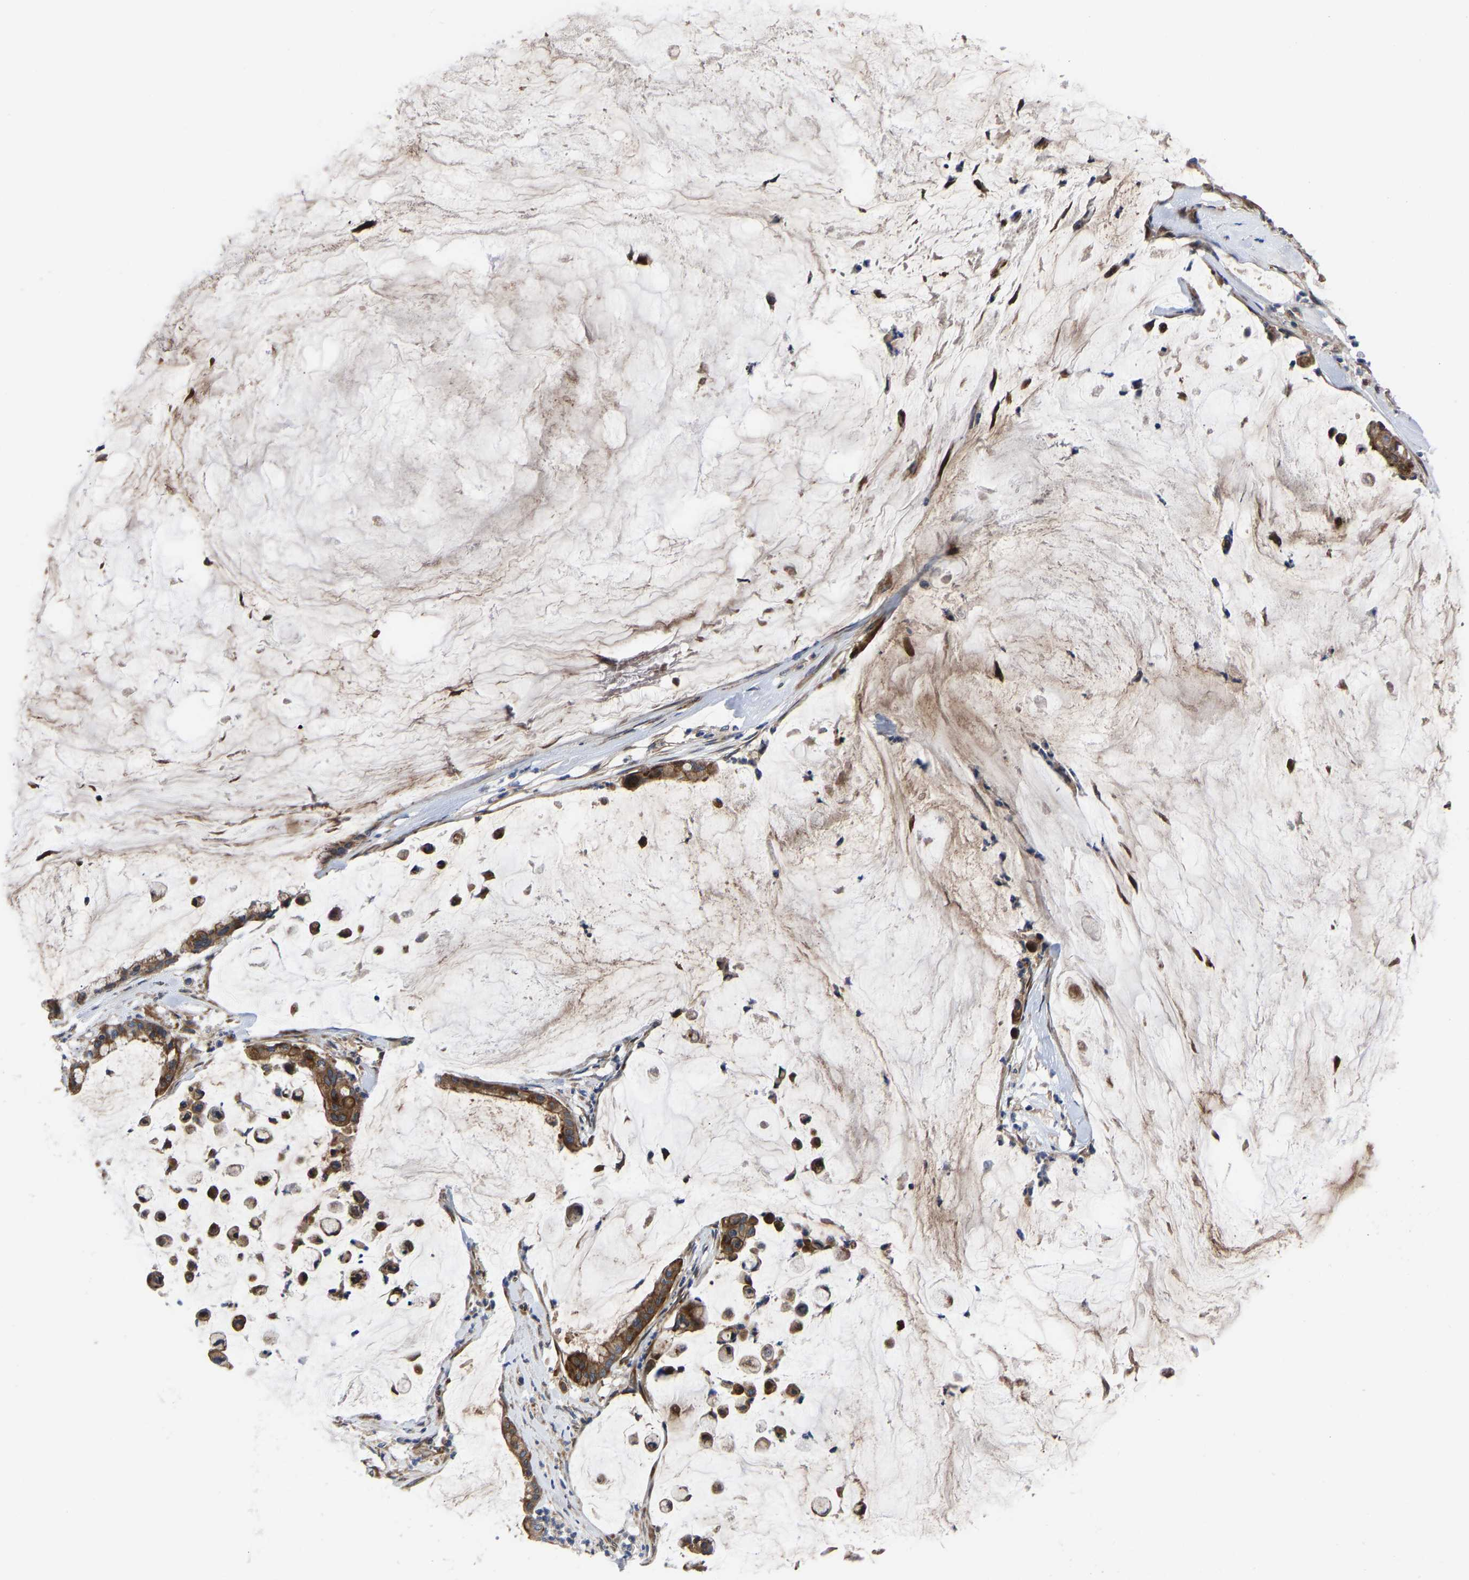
{"staining": {"intensity": "moderate", "quantity": ">75%", "location": "cytoplasmic/membranous"}, "tissue": "pancreatic cancer", "cell_type": "Tumor cells", "image_type": "cancer", "snomed": [{"axis": "morphology", "description": "Adenocarcinoma, NOS"}, {"axis": "topography", "description": "Pancreas"}], "caption": "Immunohistochemistry of pancreatic cancer displays medium levels of moderate cytoplasmic/membranous expression in about >75% of tumor cells. (DAB (3,3'-diaminobenzidine) = brown stain, brightfield microscopy at high magnification).", "gene": "TMEM38B", "patient": {"sex": "male", "age": 41}}